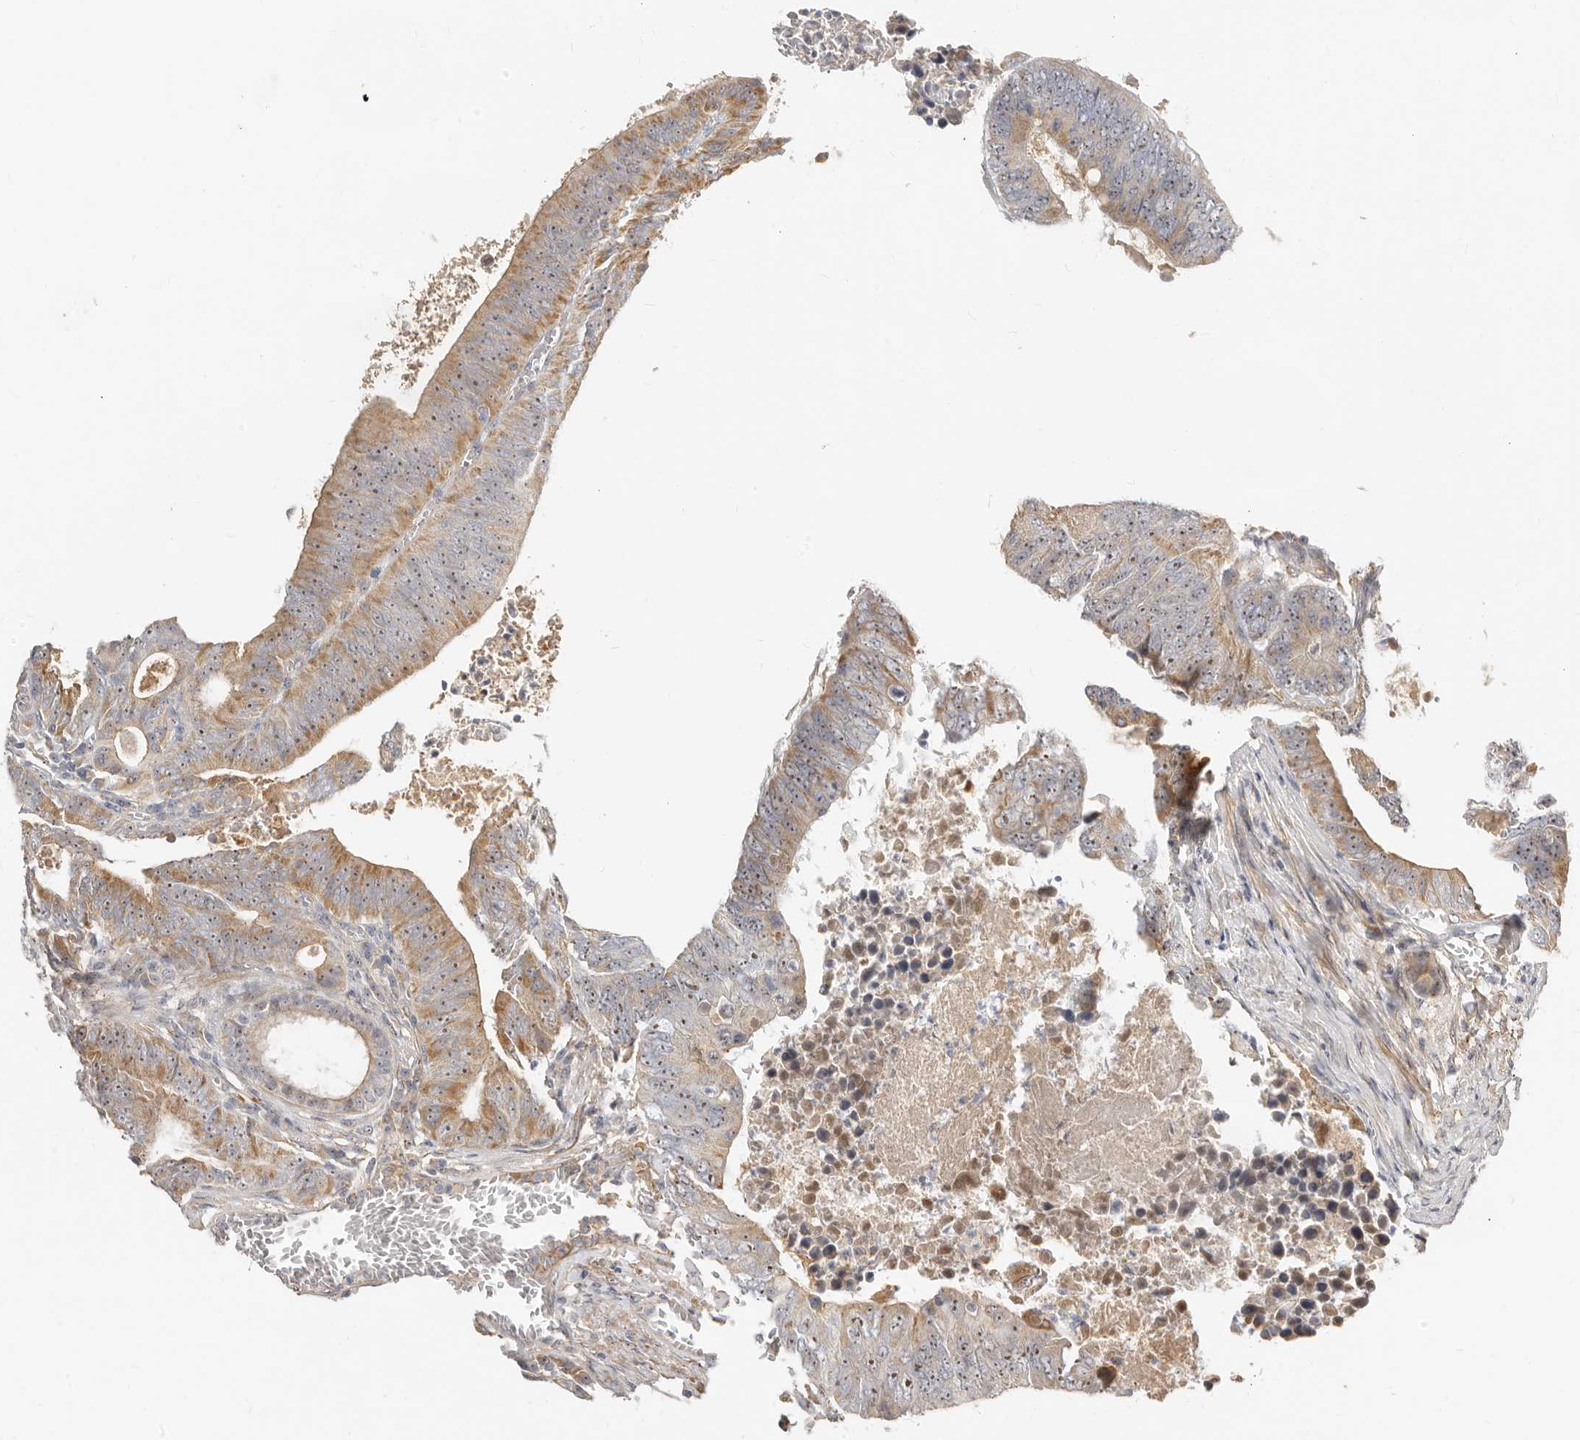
{"staining": {"intensity": "moderate", "quantity": "25%-75%", "location": "cytoplasmic/membranous,nuclear"}, "tissue": "colorectal cancer", "cell_type": "Tumor cells", "image_type": "cancer", "snomed": [{"axis": "morphology", "description": "Adenocarcinoma, NOS"}, {"axis": "topography", "description": "Colon"}], "caption": "The immunohistochemical stain shows moderate cytoplasmic/membranous and nuclear expression in tumor cells of colorectal cancer tissue.", "gene": "MICALL2", "patient": {"sex": "male", "age": 87}}